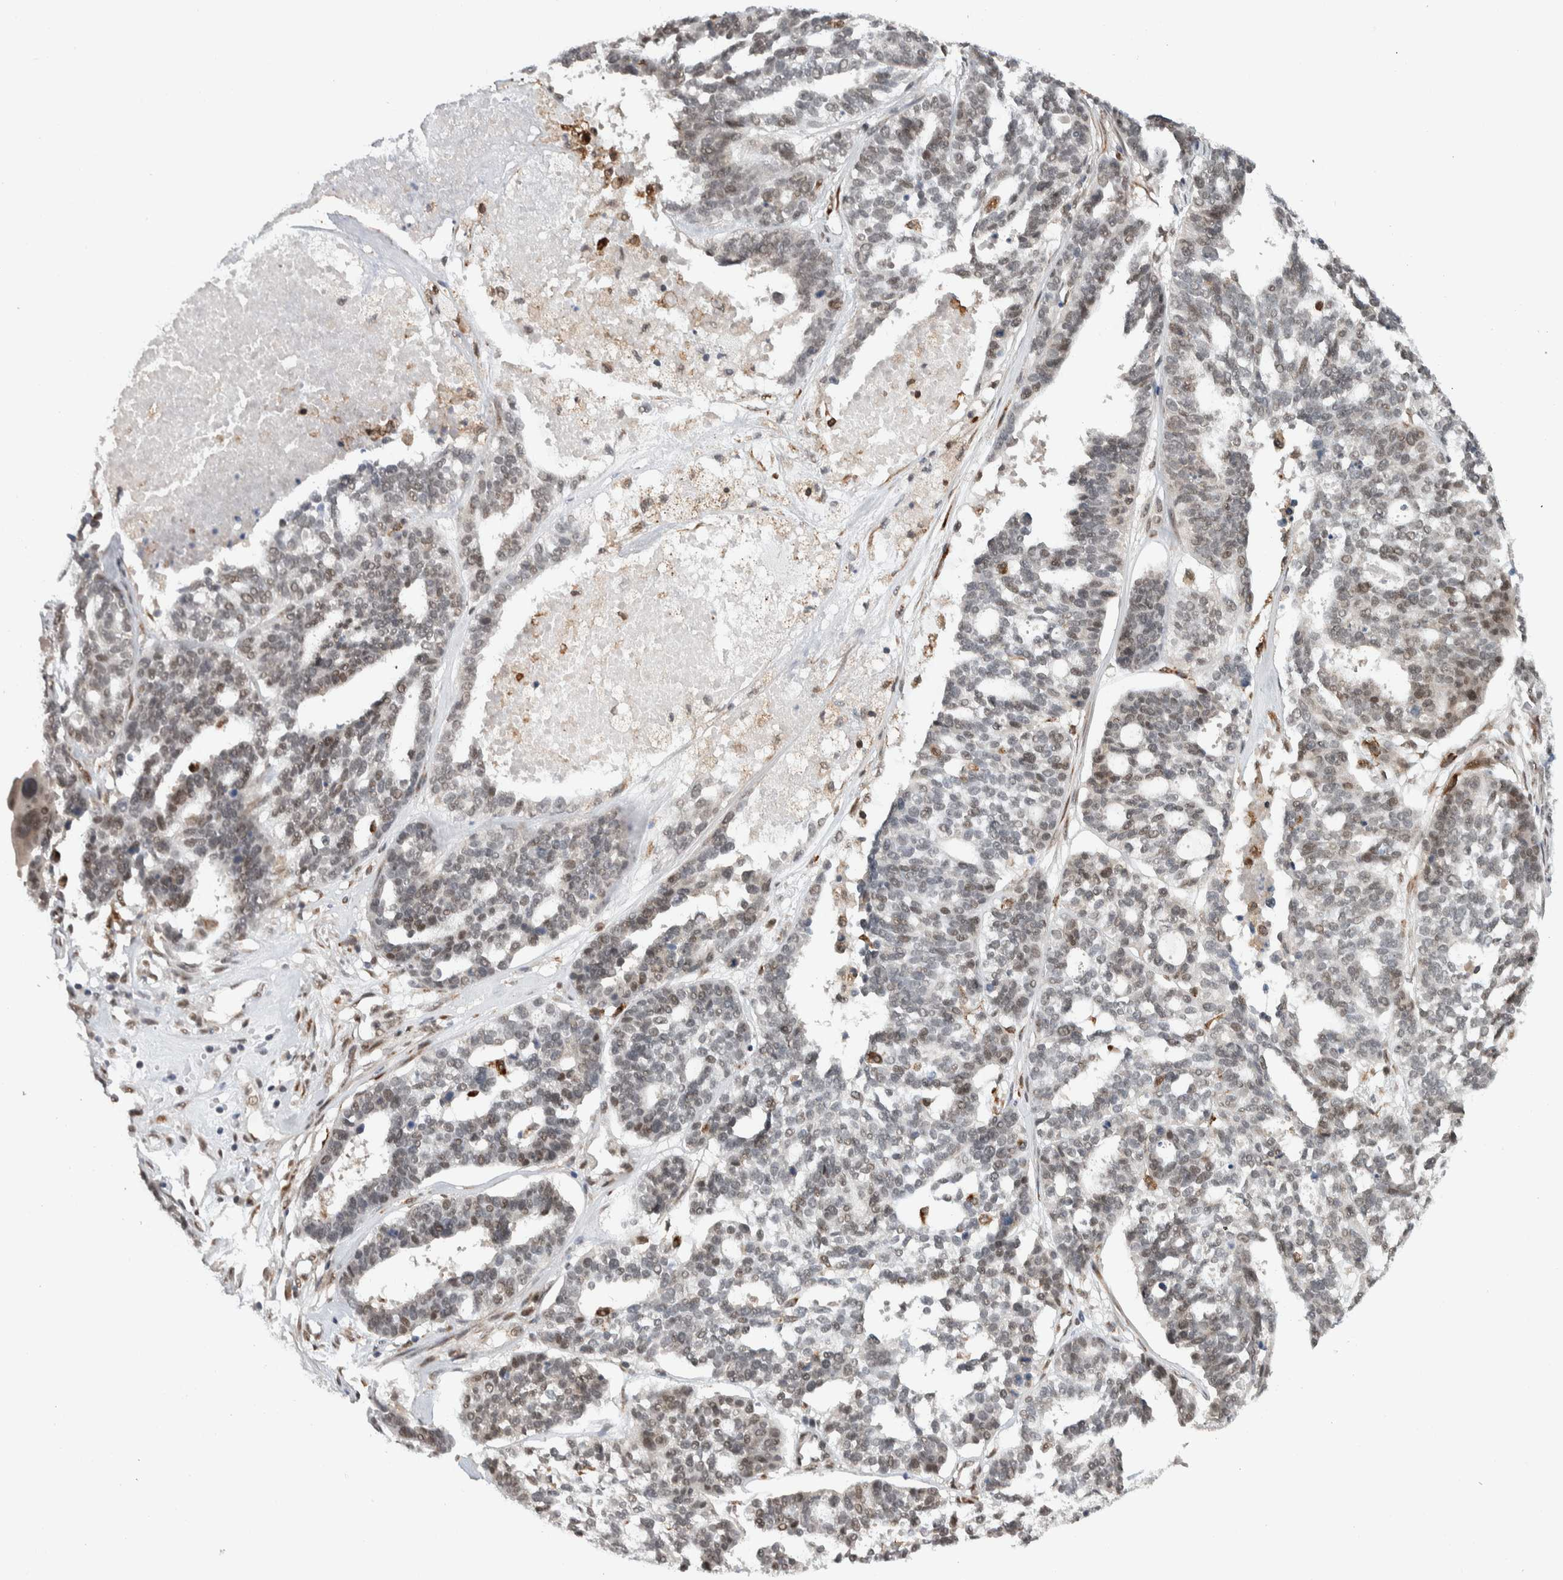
{"staining": {"intensity": "weak", "quantity": "<25%", "location": "nuclear"}, "tissue": "ovarian cancer", "cell_type": "Tumor cells", "image_type": "cancer", "snomed": [{"axis": "morphology", "description": "Cystadenocarcinoma, serous, NOS"}, {"axis": "topography", "description": "Ovary"}], "caption": "Human ovarian cancer stained for a protein using immunohistochemistry demonstrates no expression in tumor cells.", "gene": "TNRC18", "patient": {"sex": "female", "age": 59}}